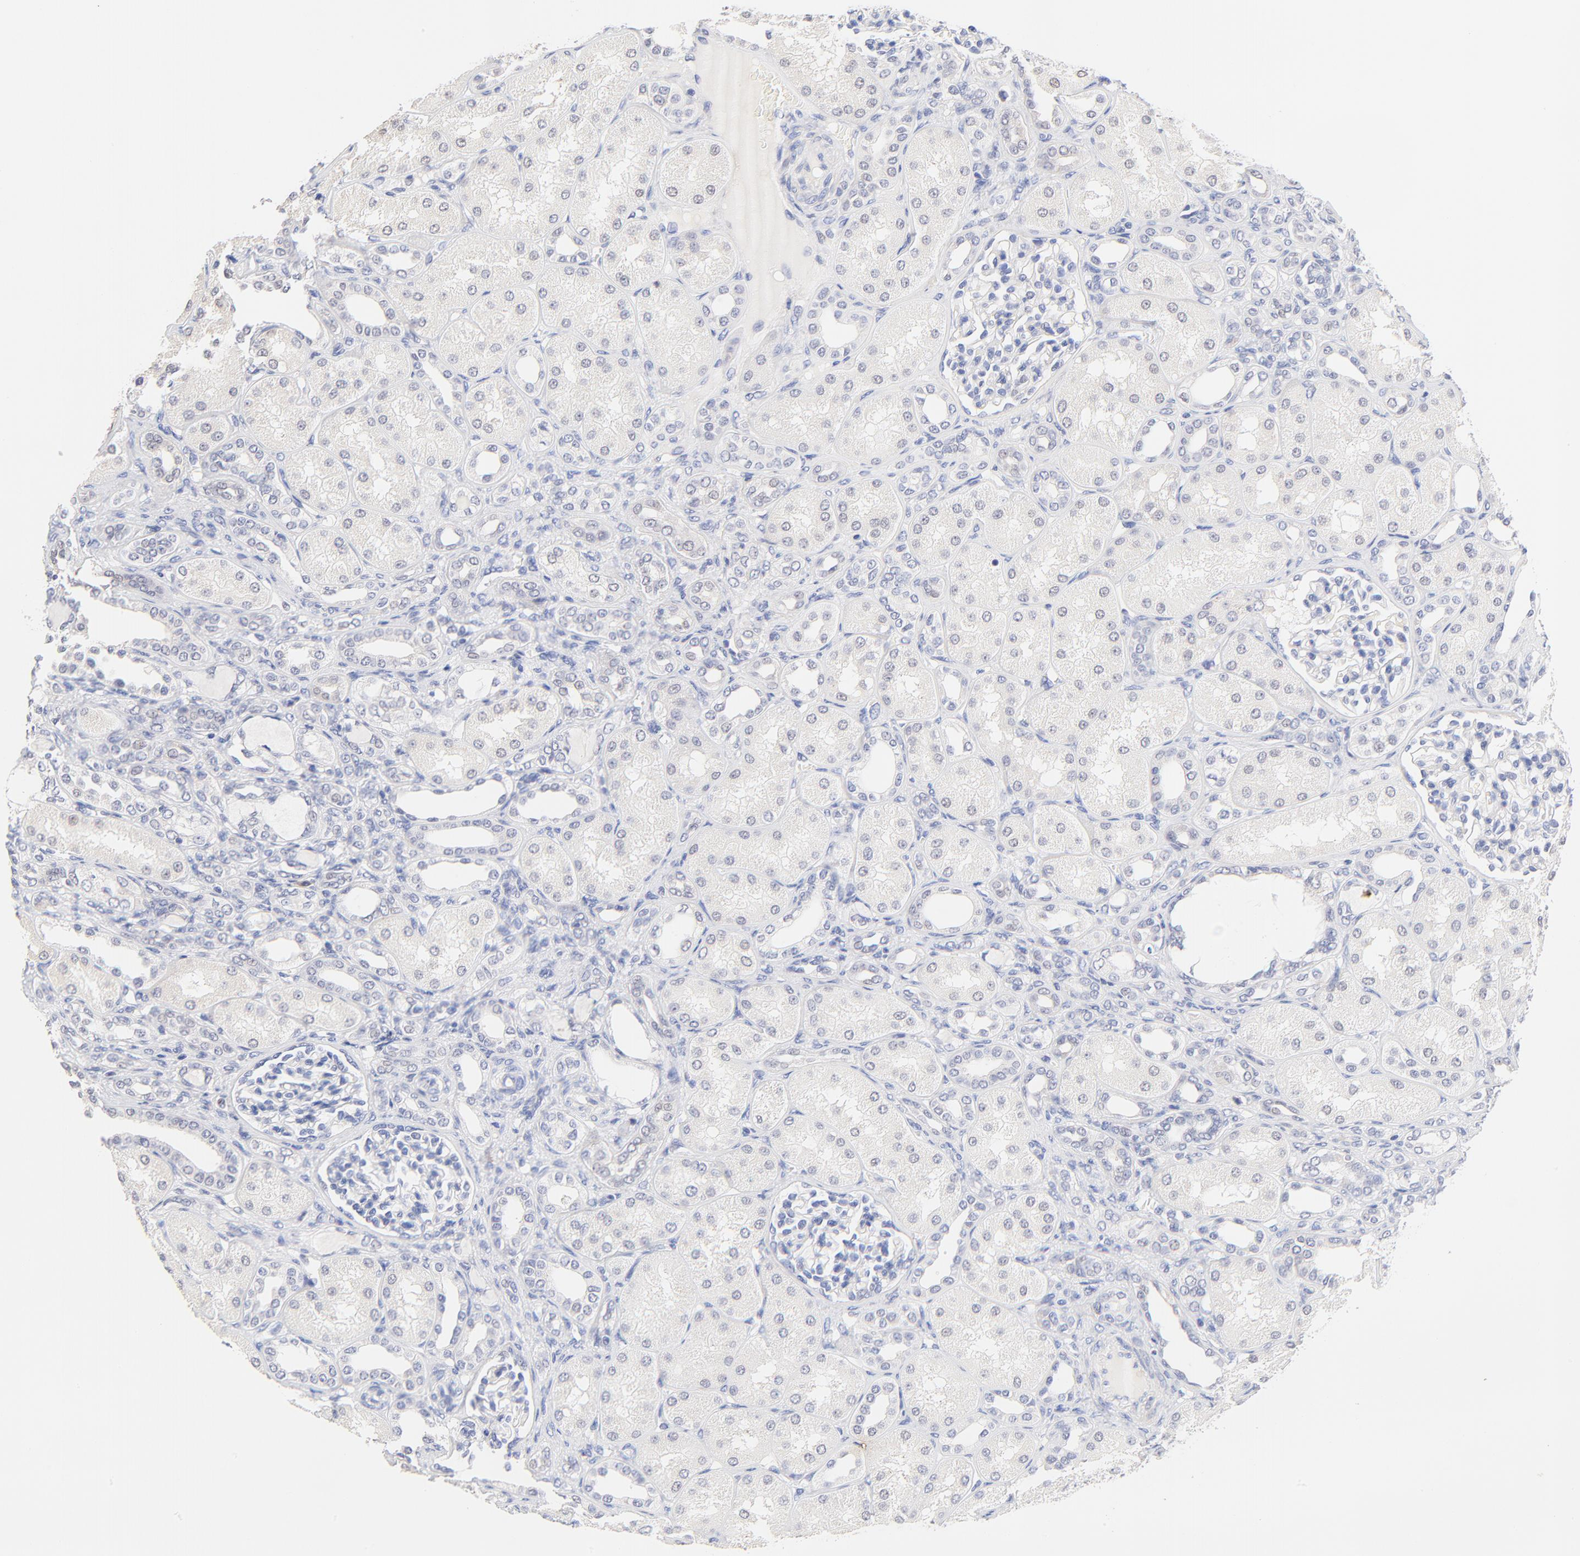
{"staining": {"intensity": "negative", "quantity": "none", "location": "none"}, "tissue": "kidney", "cell_type": "Cells in glomeruli", "image_type": "normal", "snomed": [{"axis": "morphology", "description": "Normal tissue, NOS"}, {"axis": "topography", "description": "Kidney"}], "caption": "High magnification brightfield microscopy of benign kidney stained with DAB (3,3'-diaminobenzidine) (brown) and counterstained with hematoxylin (blue): cells in glomeruli show no significant staining.", "gene": "TWNK", "patient": {"sex": "male", "age": 7}}